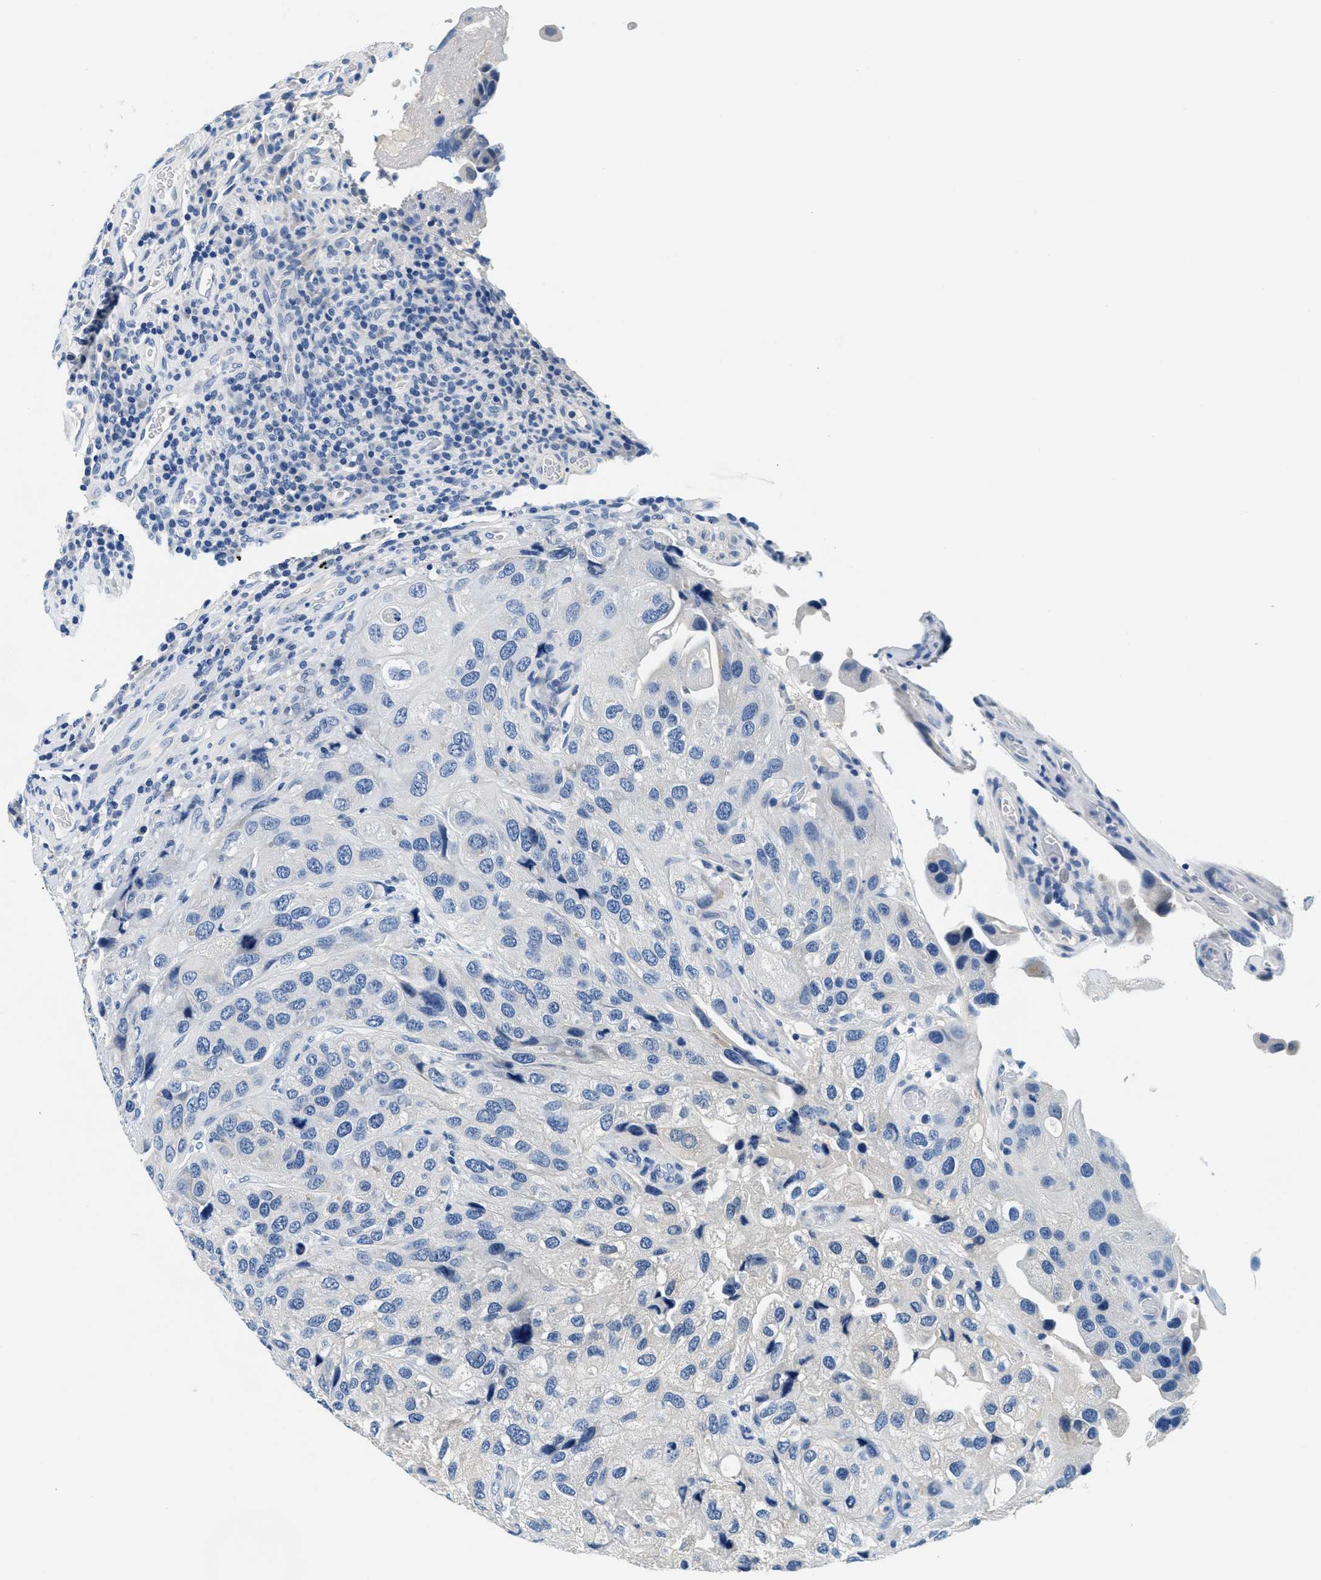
{"staining": {"intensity": "negative", "quantity": "none", "location": "none"}, "tissue": "urothelial cancer", "cell_type": "Tumor cells", "image_type": "cancer", "snomed": [{"axis": "morphology", "description": "Urothelial carcinoma, High grade"}, {"axis": "topography", "description": "Urinary bladder"}], "caption": "Immunohistochemistry (IHC) image of human high-grade urothelial carcinoma stained for a protein (brown), which demonstrates no staining in tumor cells.", "gene": "GSTM3", "patient": {"sex": "female", "age": 64}}